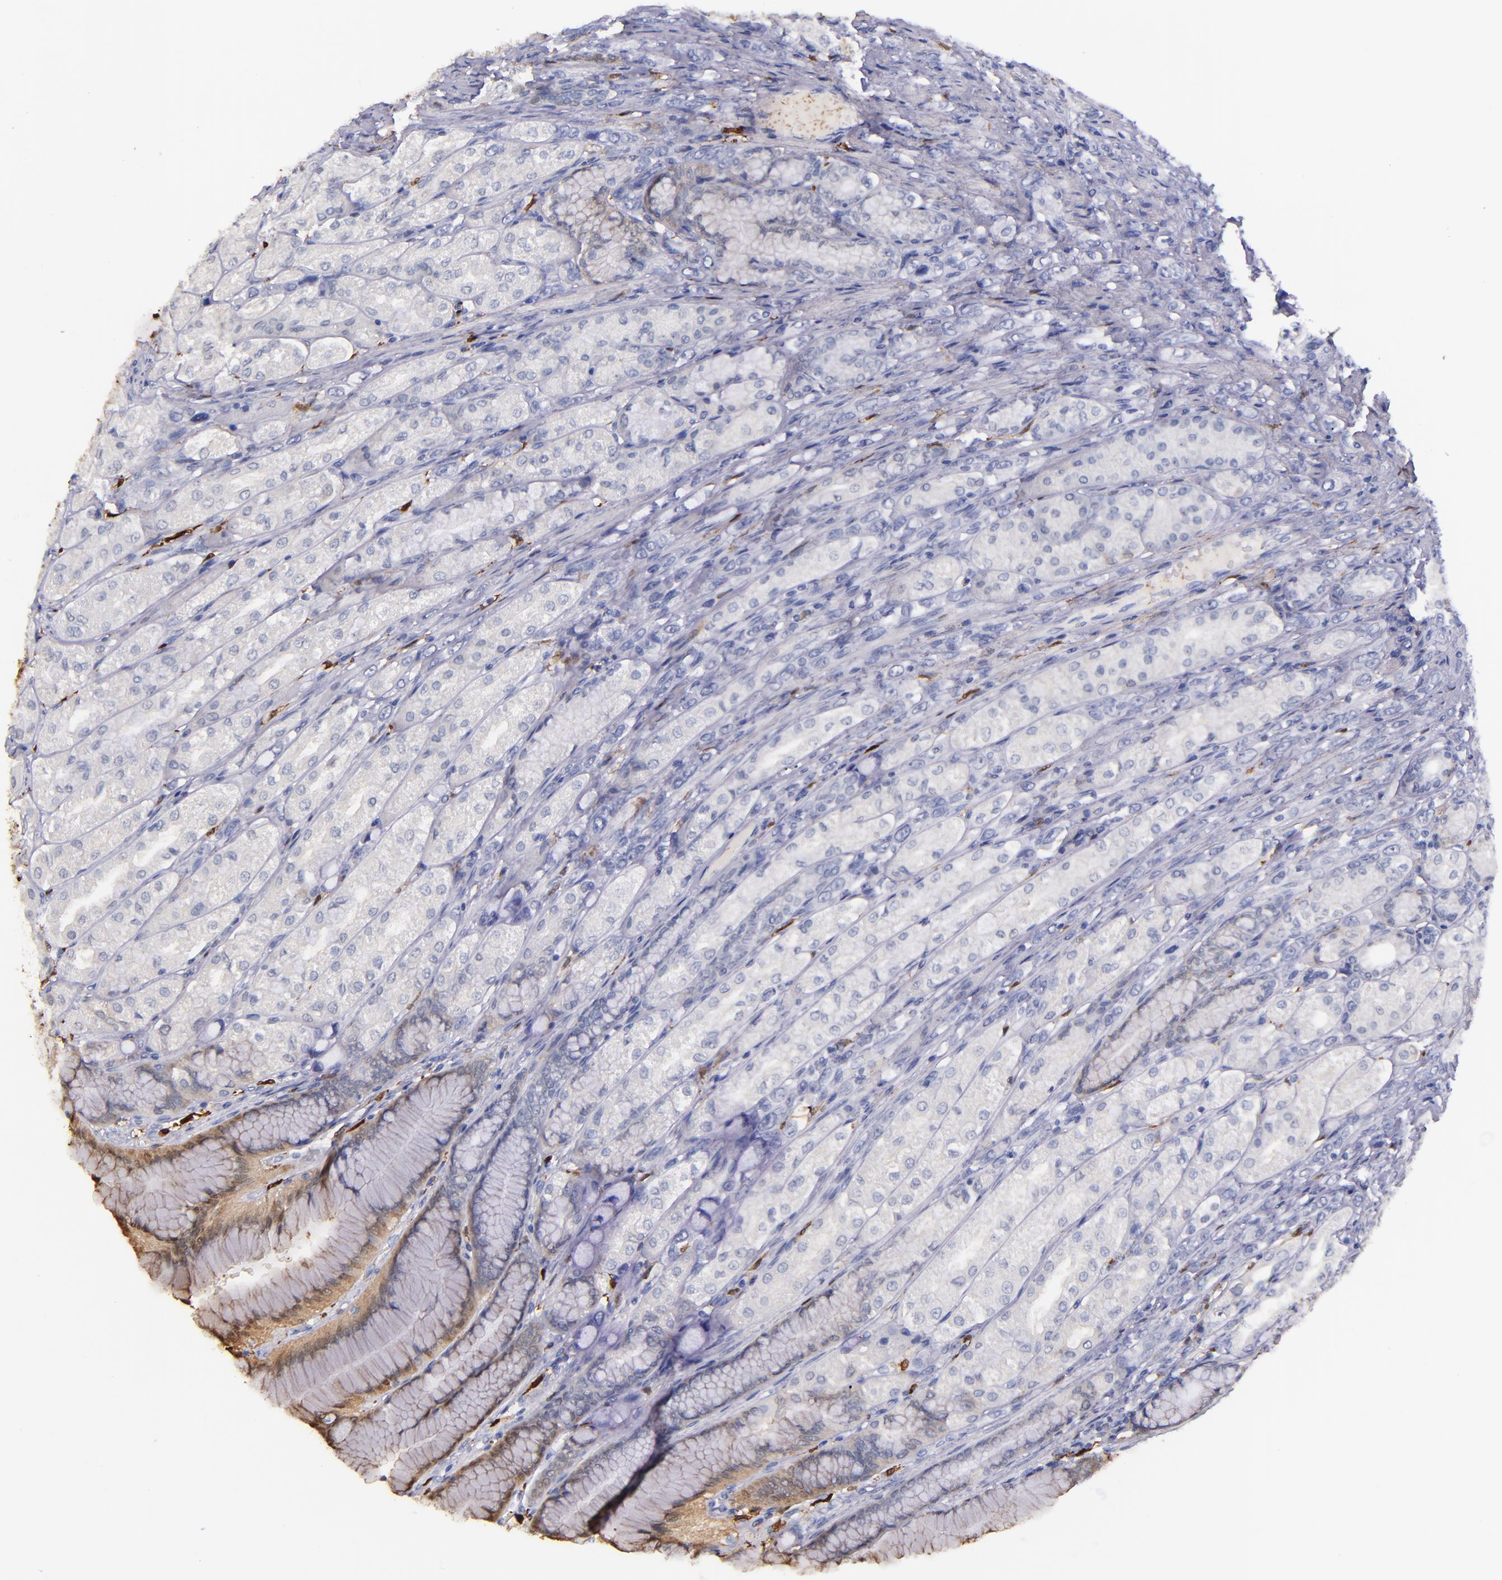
{"staining": {"intensity": "weak", "quantity": "<25%", "location": "cytoplasmic/membranous"}, "tissue": "stomach", "cell_type": "Glandular cells", "image_type": "normal", "snomed": [{"axis": "morphology", "description": "Normal tissue, NOS"}, {"axis": "morphology", "description": "Adenocarcinoma, NOS"}, {"axis": "topography", "description": "Stomach"}, {"axis": "topography", "description": "Stomach, lower"}], "caption": "The image shows no staining of glandular cells in normal stomach.", "gene": "F13A1", "patient": {"sex": "female", "age": 65}}